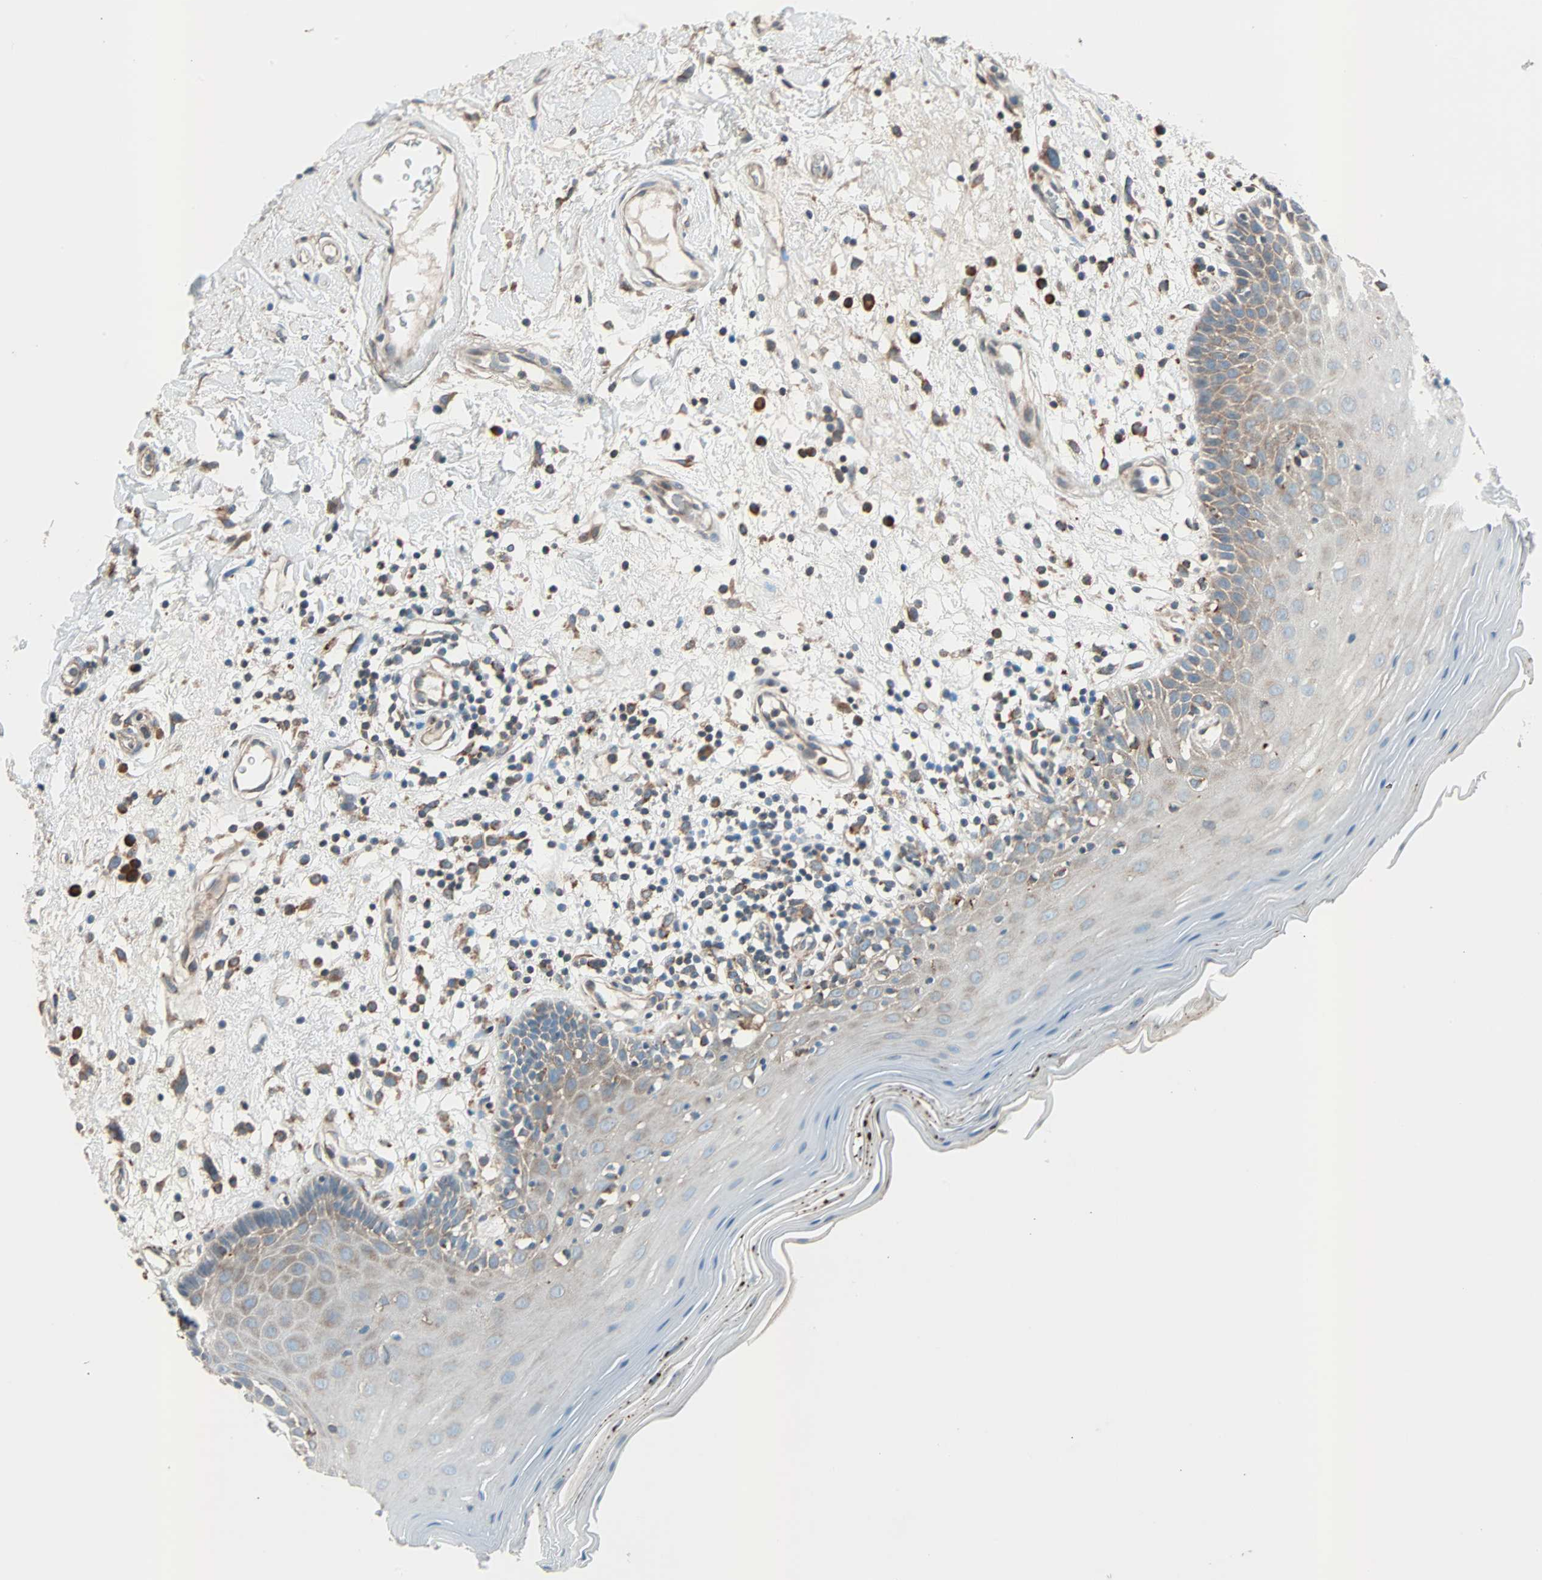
{"staining": {"intensity": "moderate", "quantity": "25%-75%", "location": "cytoplasmic/membranous"}, "tissue": "oral mucosa", "cell_type": "Squamous epithelial cells", "image_type": "normal", "snomed": [{"axis": "morphology", "description": "Normal tissue, NOS"}, {"axis": "morphology", "description": "Squamous cell carcinoma, NOS"}, {"axis": "topography", "description": "Skeletal muscle"}, {"axis": "topography", "description": "Oral tissue"}, {"axis": "topography", "description": "Head-Neck"}], "caption": "Immunohistochemistry (IHC) photomicrograph of benign oral mucosa: human oral mucosa stained using IHC exhibits medium levels of moderate protein expression localized specifically in the cytoplasmic/membranous of squamous epithelial cells, appearing as a cytoplasmic/membranous brown color.", "gene": "PHYH", "patient": {"sex": "male", "age": 71}}